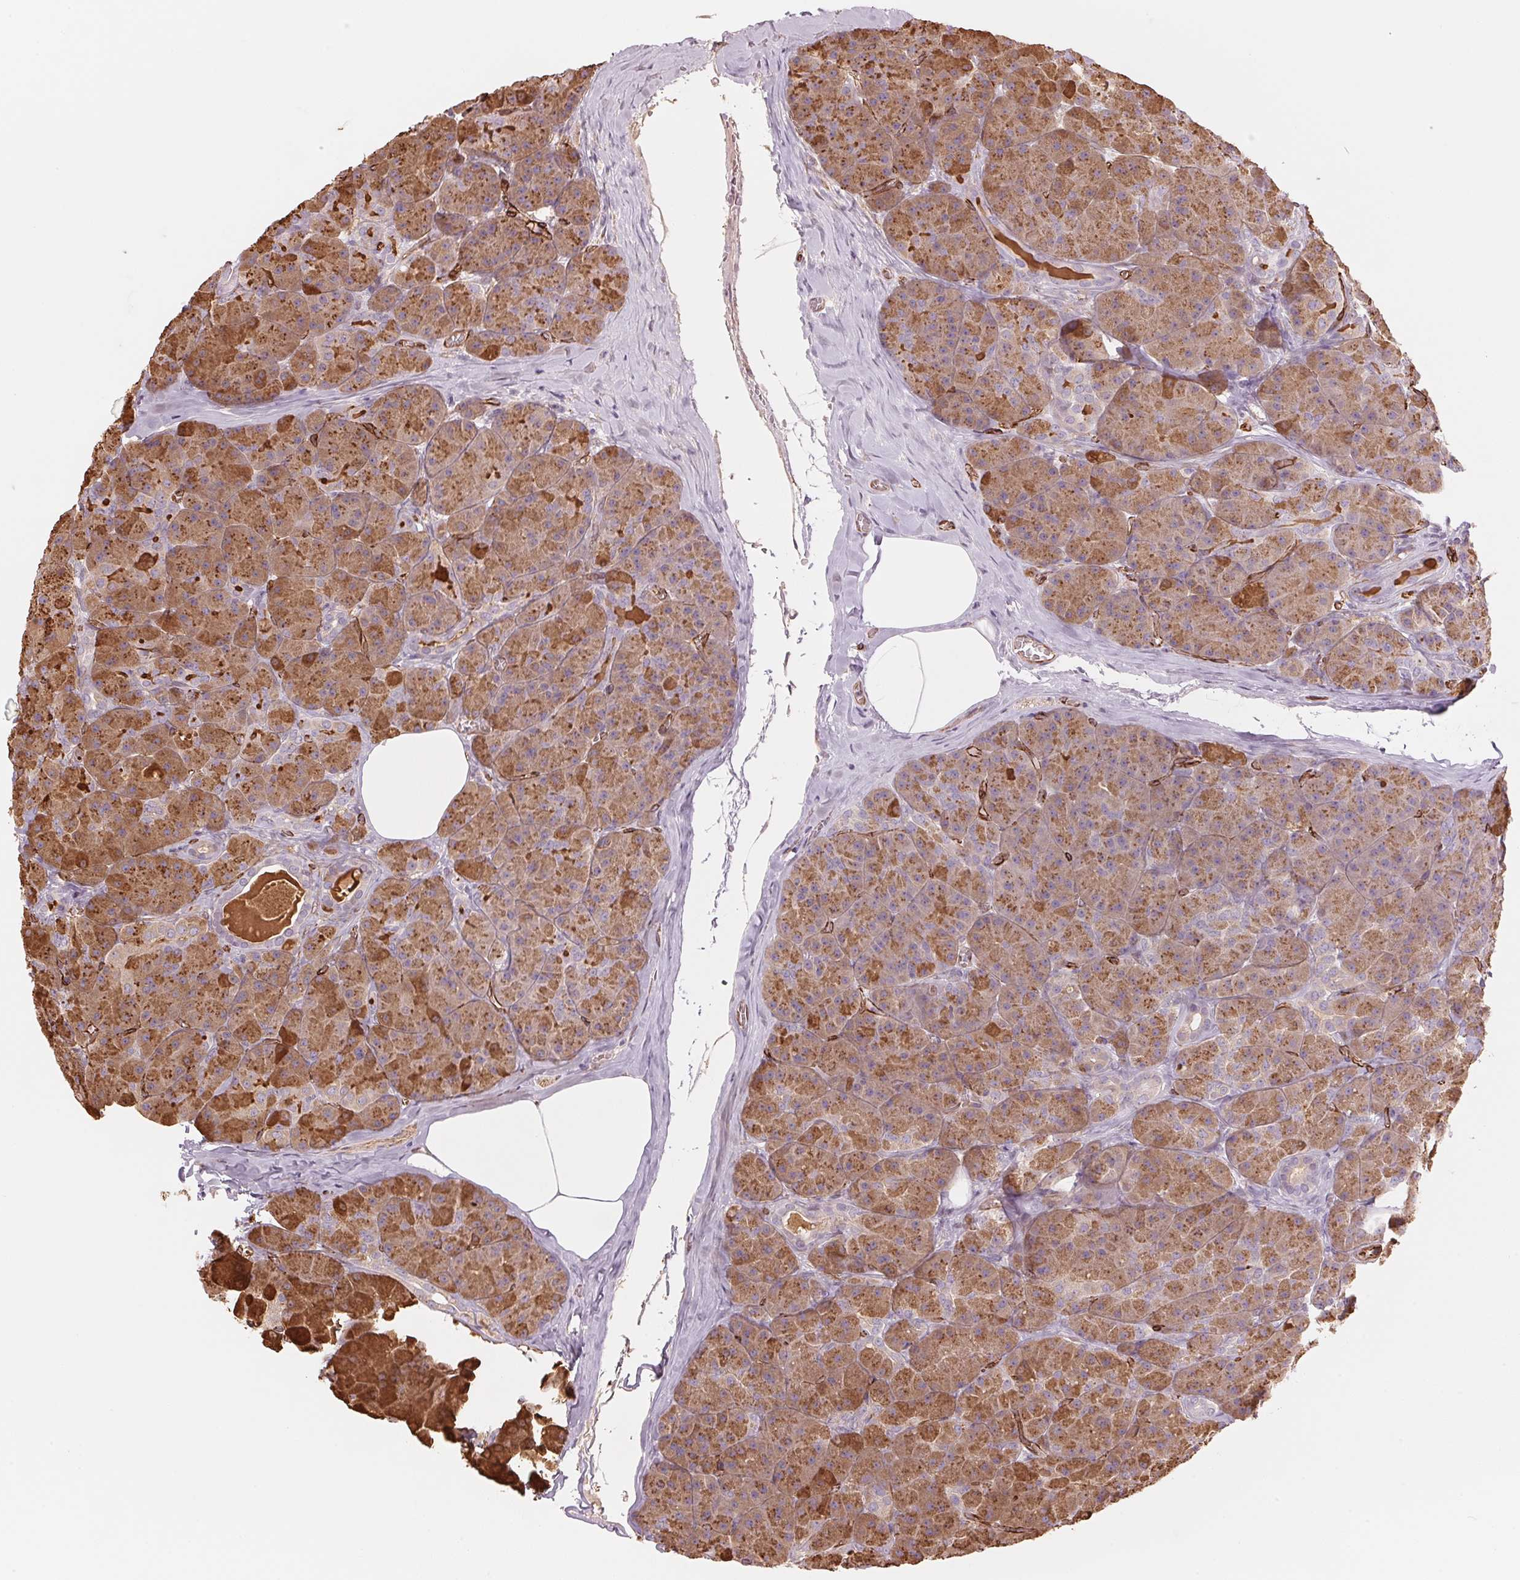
{"staining": {"intensity": "moderate", "quantity": ">75%", "location": "cytoplasmic/membranous"}, "tissue": "pancreas", "cell_type": "Exocrine glandular cells", "image_type": "normal", "snomed": [{"axis": "morphology", "description": "Normal tissue, NOS"}, {"axis": "topography", "description": "Pancreas"}], "caption": "DAB (3,3'-diaminobenzidine) immunohistochemical staining of unremarkable pancreas exhibits moderate cytoplasmic/membranous protein staining in approximately >75% of exocrine glandular cells.", "gene": "CLPS", "patient": {"sex": "male", "age": 57}}